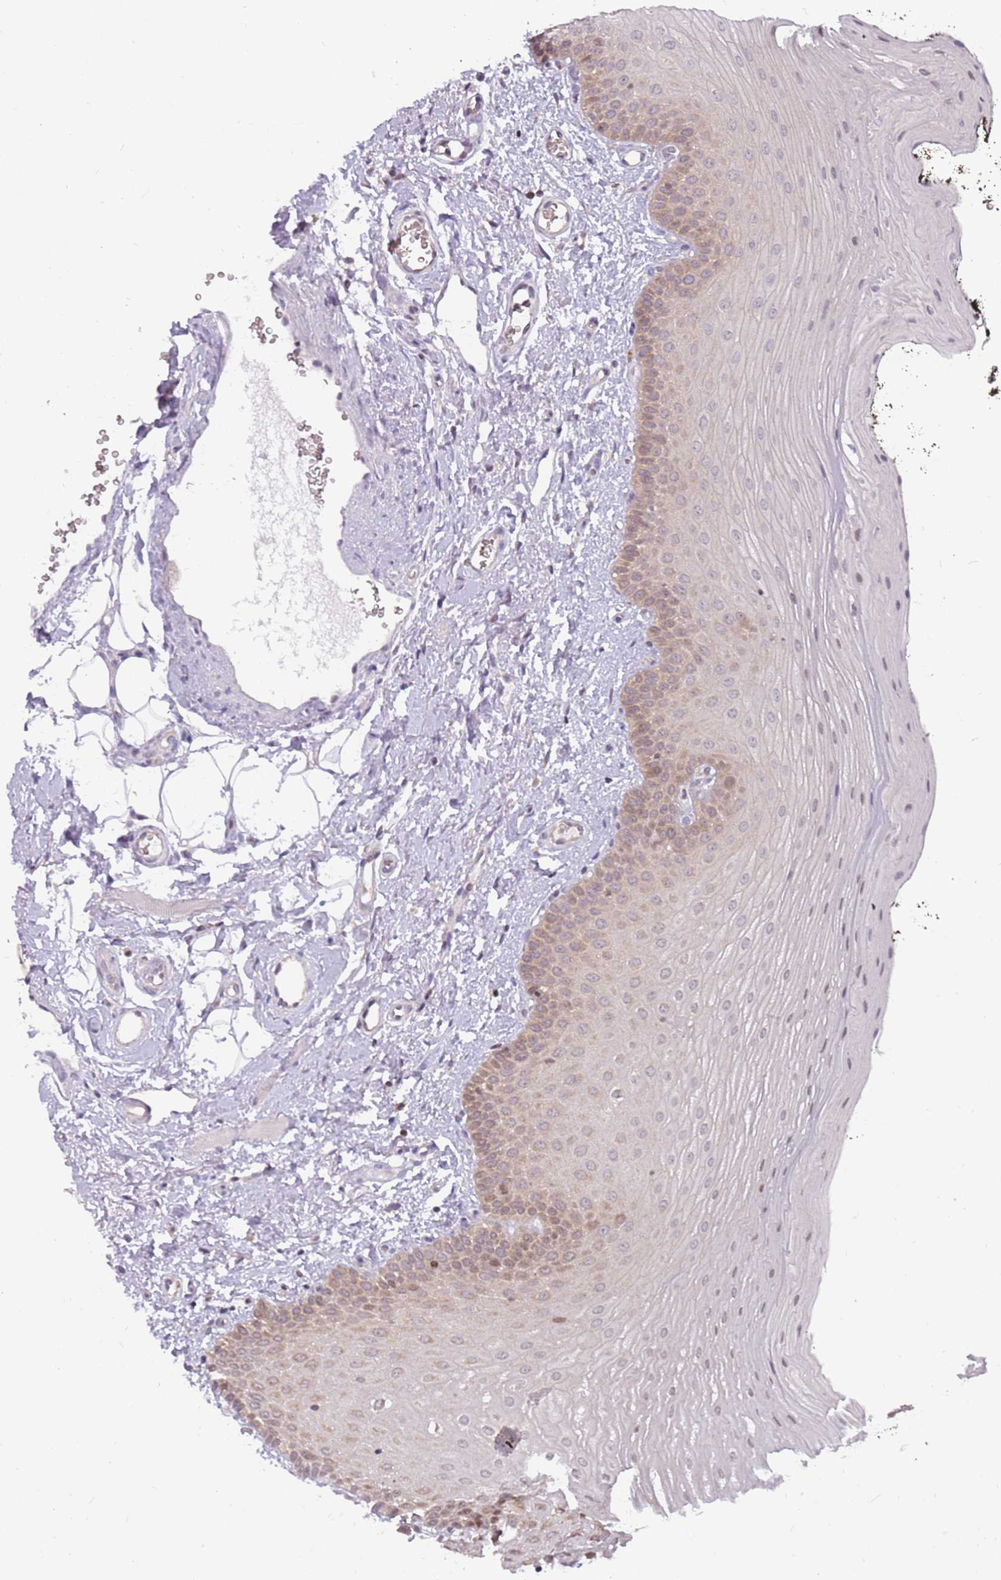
{"staining": {"intensity": "moderate", "quantity": "<25%", "location": "cytoplasmic/membranous,nuclear"}, "tissue": "oral mucosa", "cell_type": "Squamous epithelial cells", "image_type": "normal", "snomed": [{"axis": "morphology", "description": "No evidence of malignacy"}, {"axis": "topography", "description": "Oral tissue"}, {"axis": "topography", "description": "Head-Neck"}], "caption": "Immunohistochemical staining of unremarkable human oral mucosa shows moderate cytoplasmic/membranous,nuclear protein positivity in about <25% of squamous epithelial cells. Nuclei are stained in blue.", "gene": "ARHGEF35", "patient": {"sex": "male", "age": 68}}